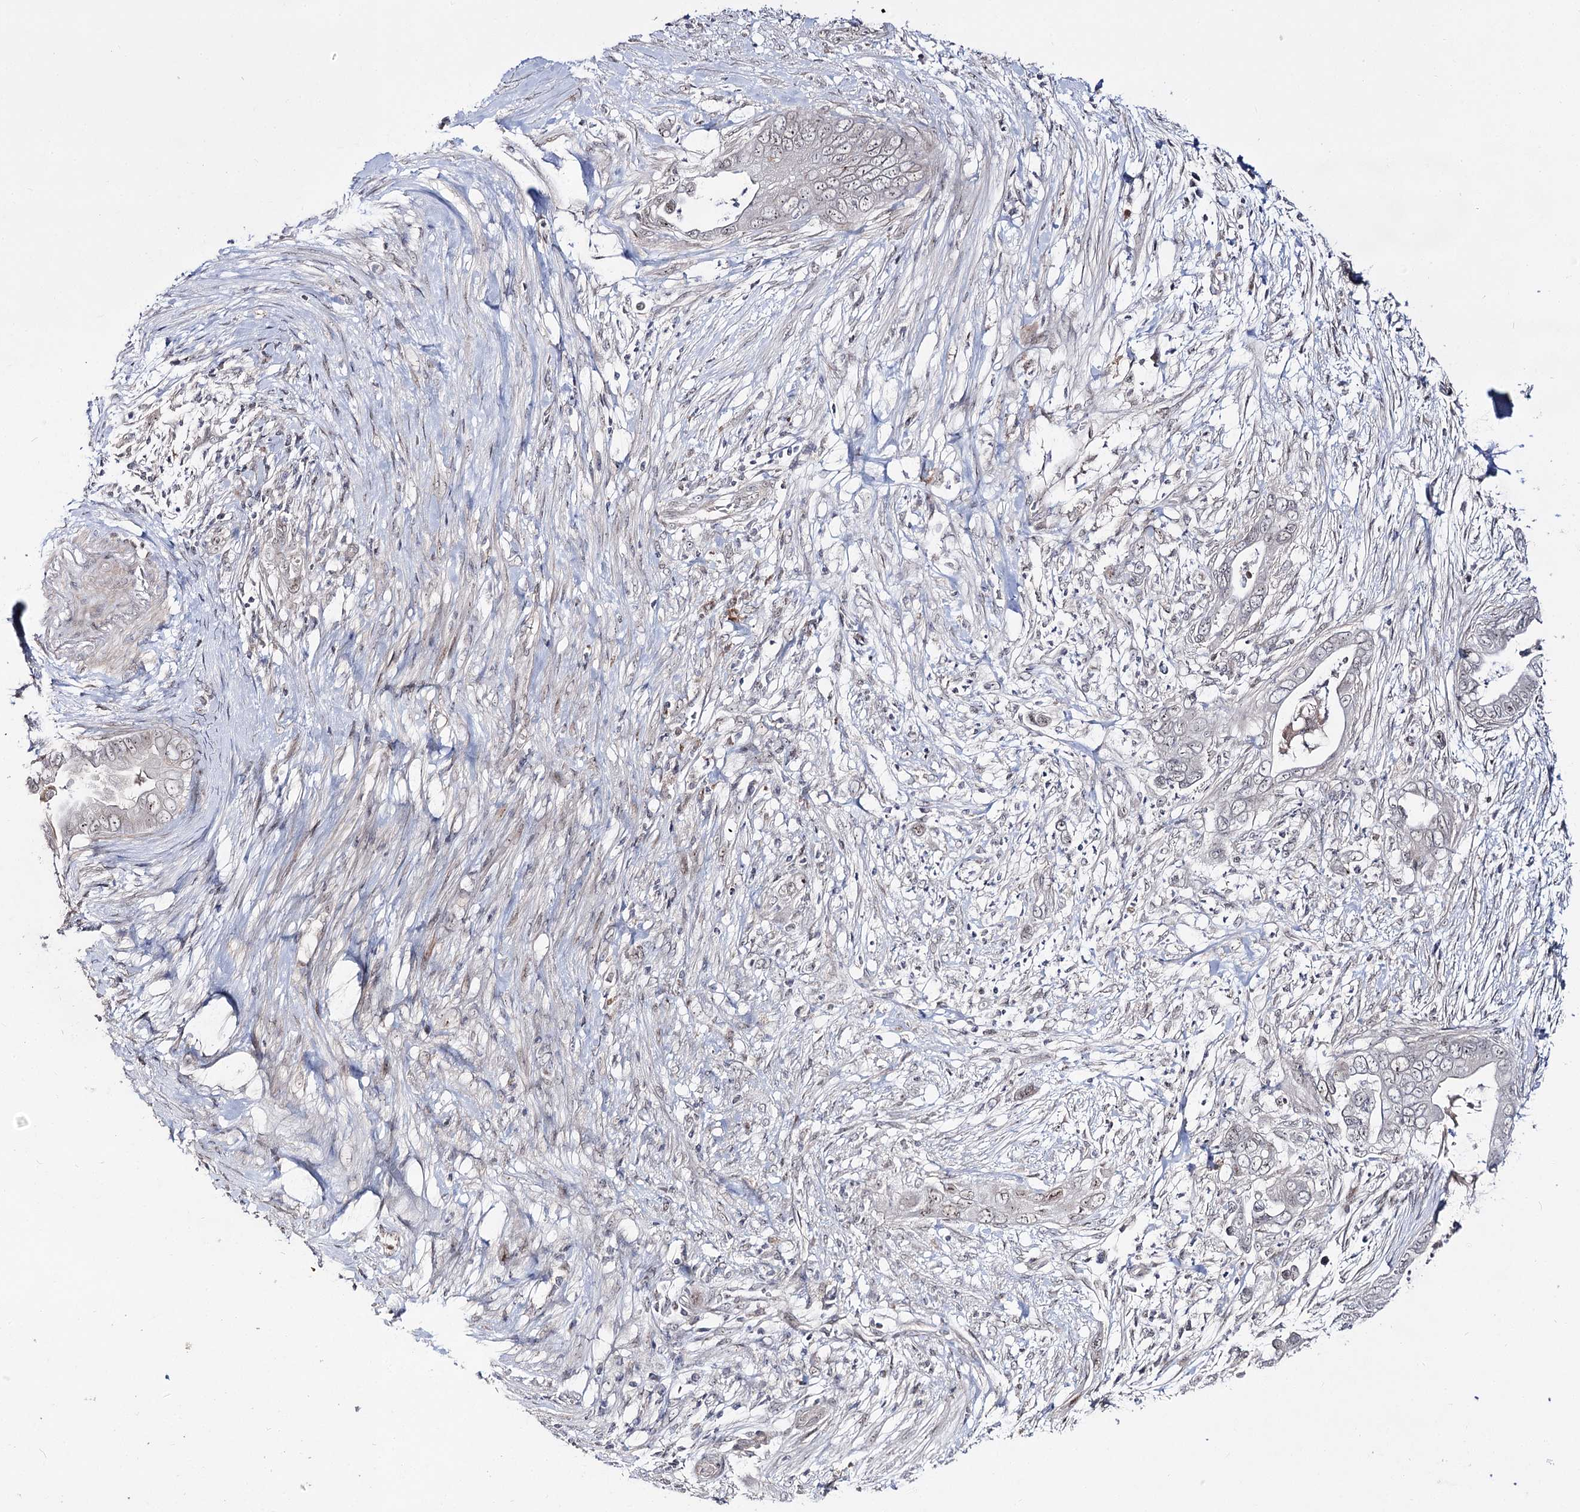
{"staining": {"intensity": "negative", "quantity": "none", "location": "none"}, "tissue": "pancreatic cancer", "cell_type": "Tumor cells", "image_type": "cancer", "snomed": [{"axis": "morphology", "description": "Adenocarcinoma, NOS"}, {"axis": "topography", "description": "Pancreas"}], "caption": "High power microscopy photomicrograph of an IHC photomicrograph of pancreatic adenocarcinoma, revealing no significant staining in tumor cells. (DAB IHC, high magnification).", "gene": "RRP9", "patient": {"sex": "male", "age": 75}}